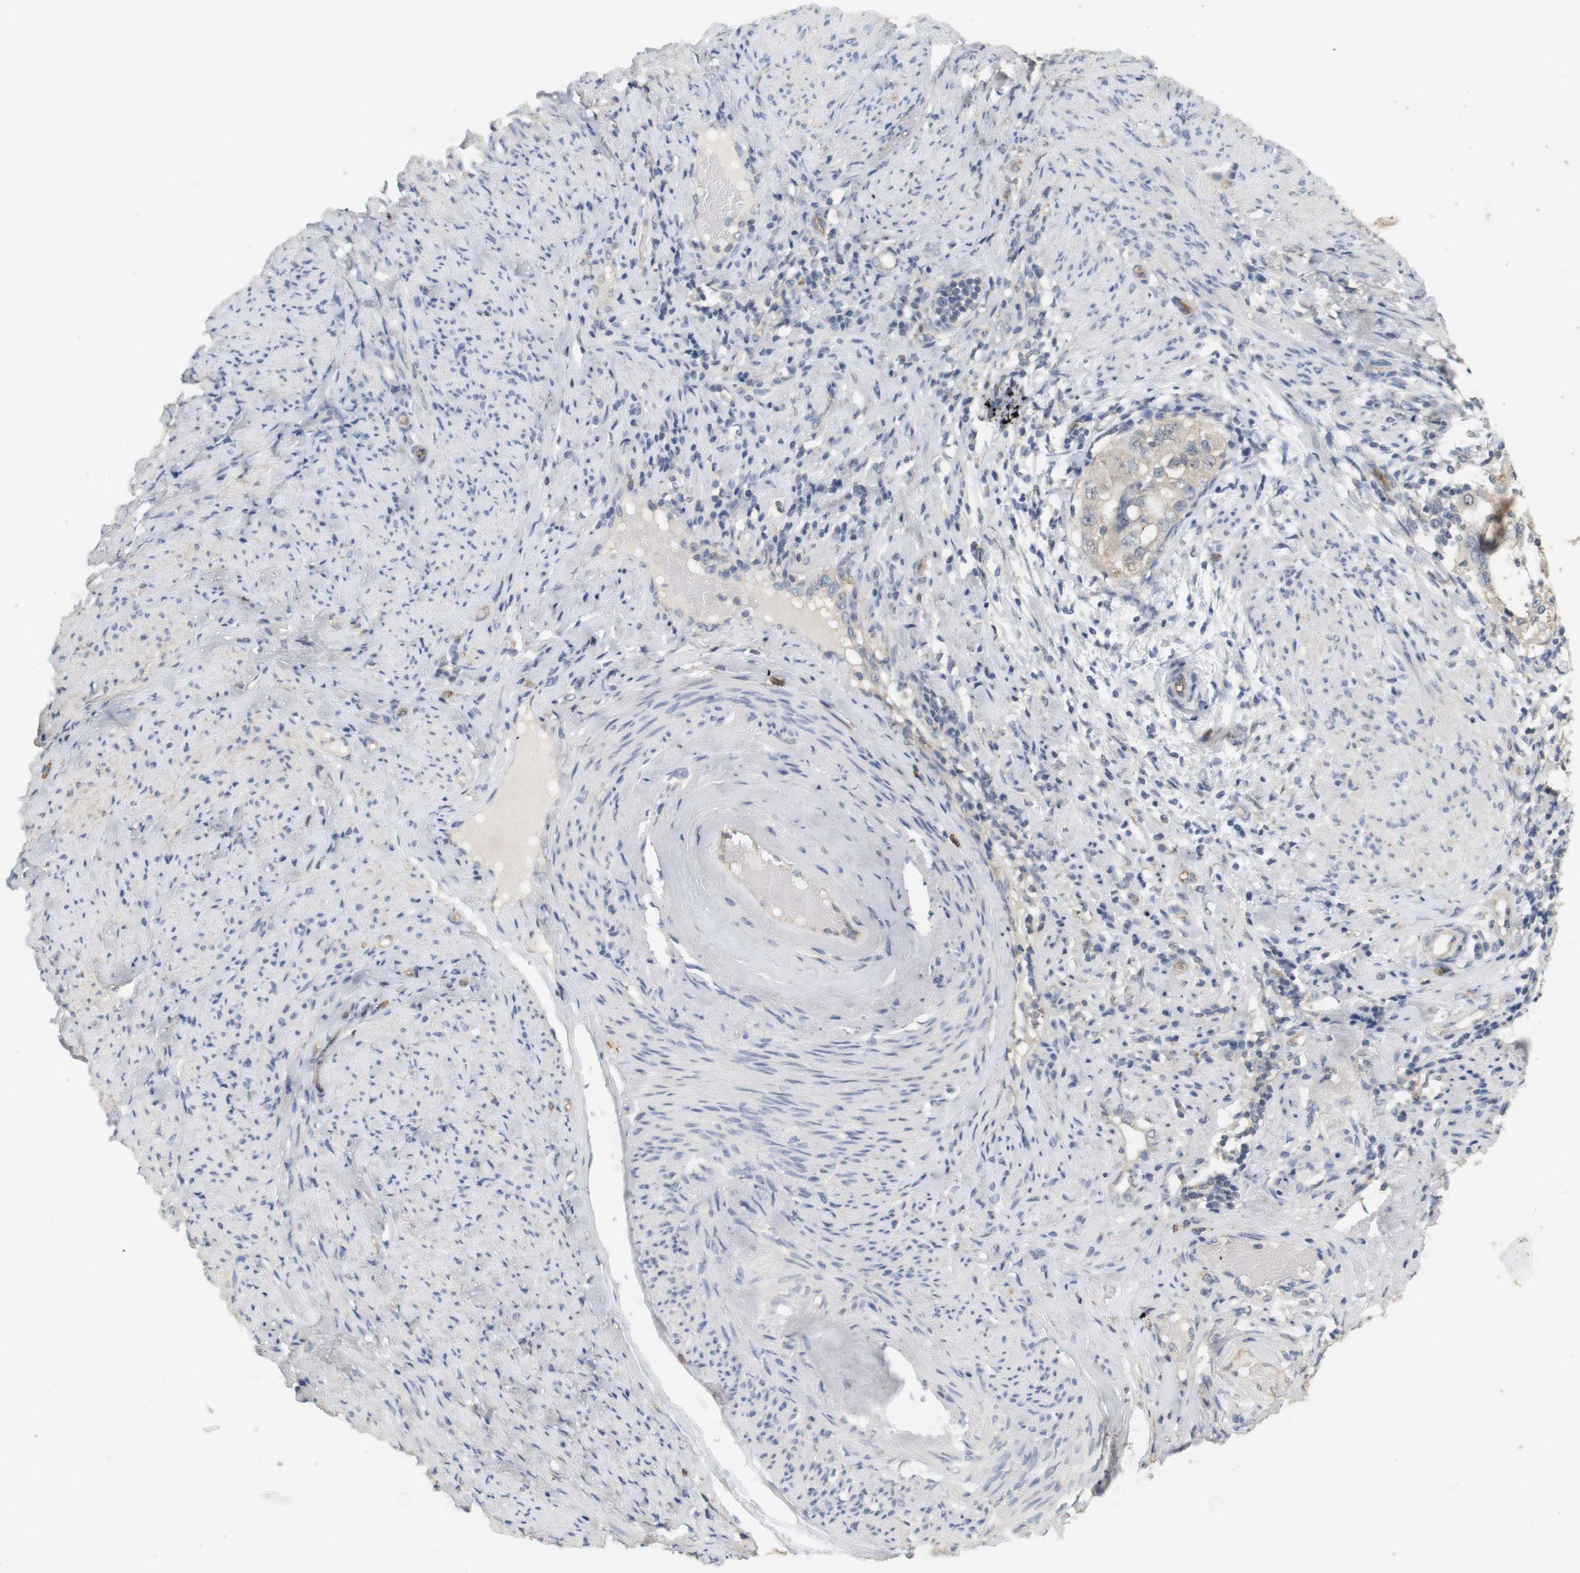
{"staining": {"intensity": "negative", "quantity": "none", "location": "none"}, "tissue": "endometrial cancer", "cell_type": "Tumor cells", "image_type": "cancer", "snomed": [{"axis": "morphology", "description": "Adenocarcinoma, NOS"}, {"axis": "topography", "description": "Endometrium"}], "caption": "DAB immunohistochemical staining of human endometrial cancer exhibits no significant staining in tumor cells.", "gene": "OSR1", "patient": {"sex": "female", "age": 85}}